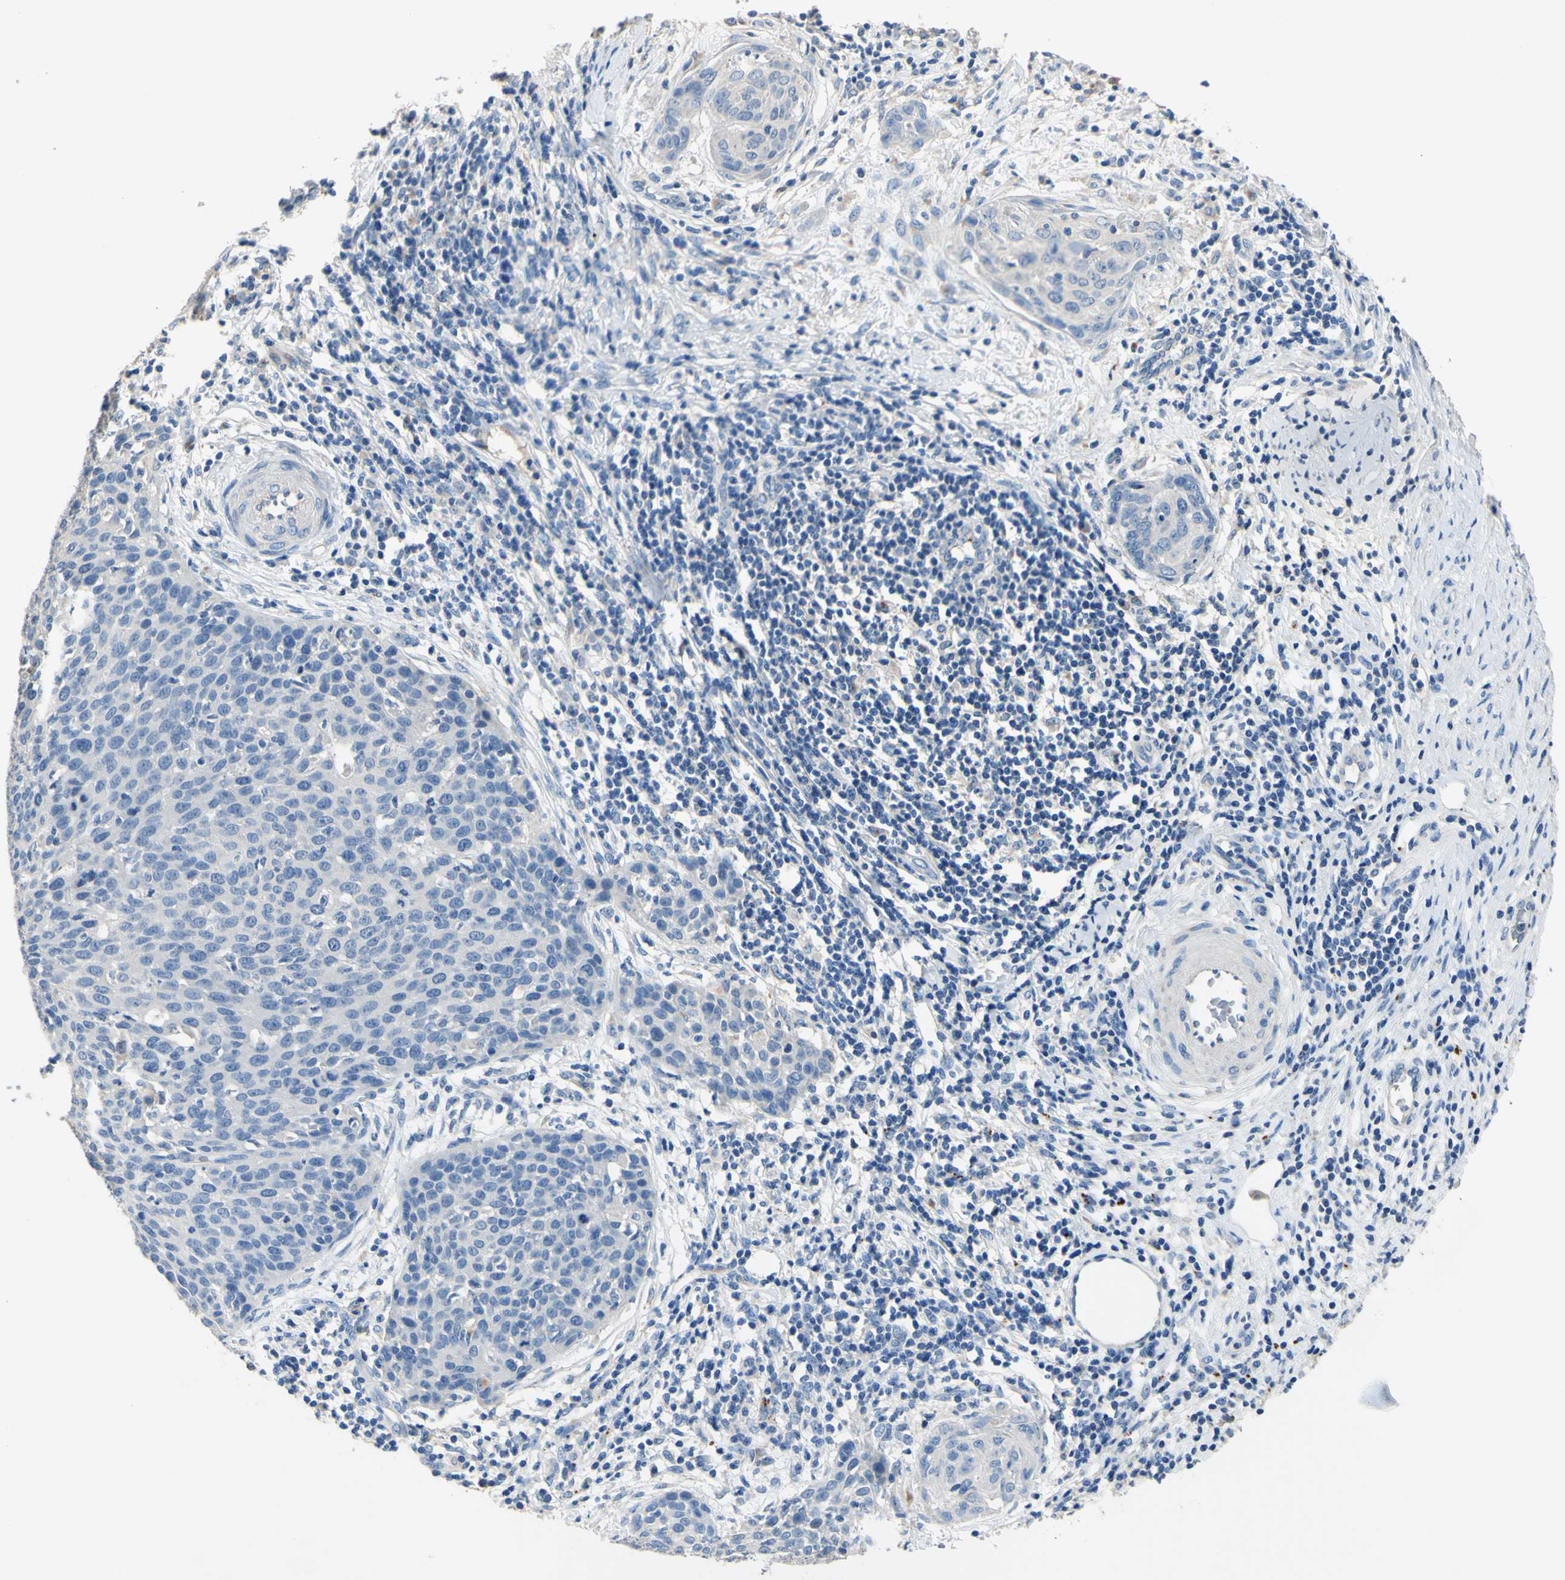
{"staining": {"intensity": "negative", "quantity": "none", "location": "none"}, "tissue": "cervical cancer", "cell_type": "Tumor cells", "image_type": "cancer", "snomed": [{"axis": "morphology", "description": "Squamous cell carcinoma, NOS"}, {"axis": "topography", "description": "Cervix"}], "caption": "IHC image of human cervical cancer (squamous cell carcinoma) stained for a protein (brown), which reveals no positivity in tumor cells. (Immunohistochemistry (ihc), brightfield microscopy, high magnification).", "gene": "CDON", "patient": {"sex": "female", "age": 38}}